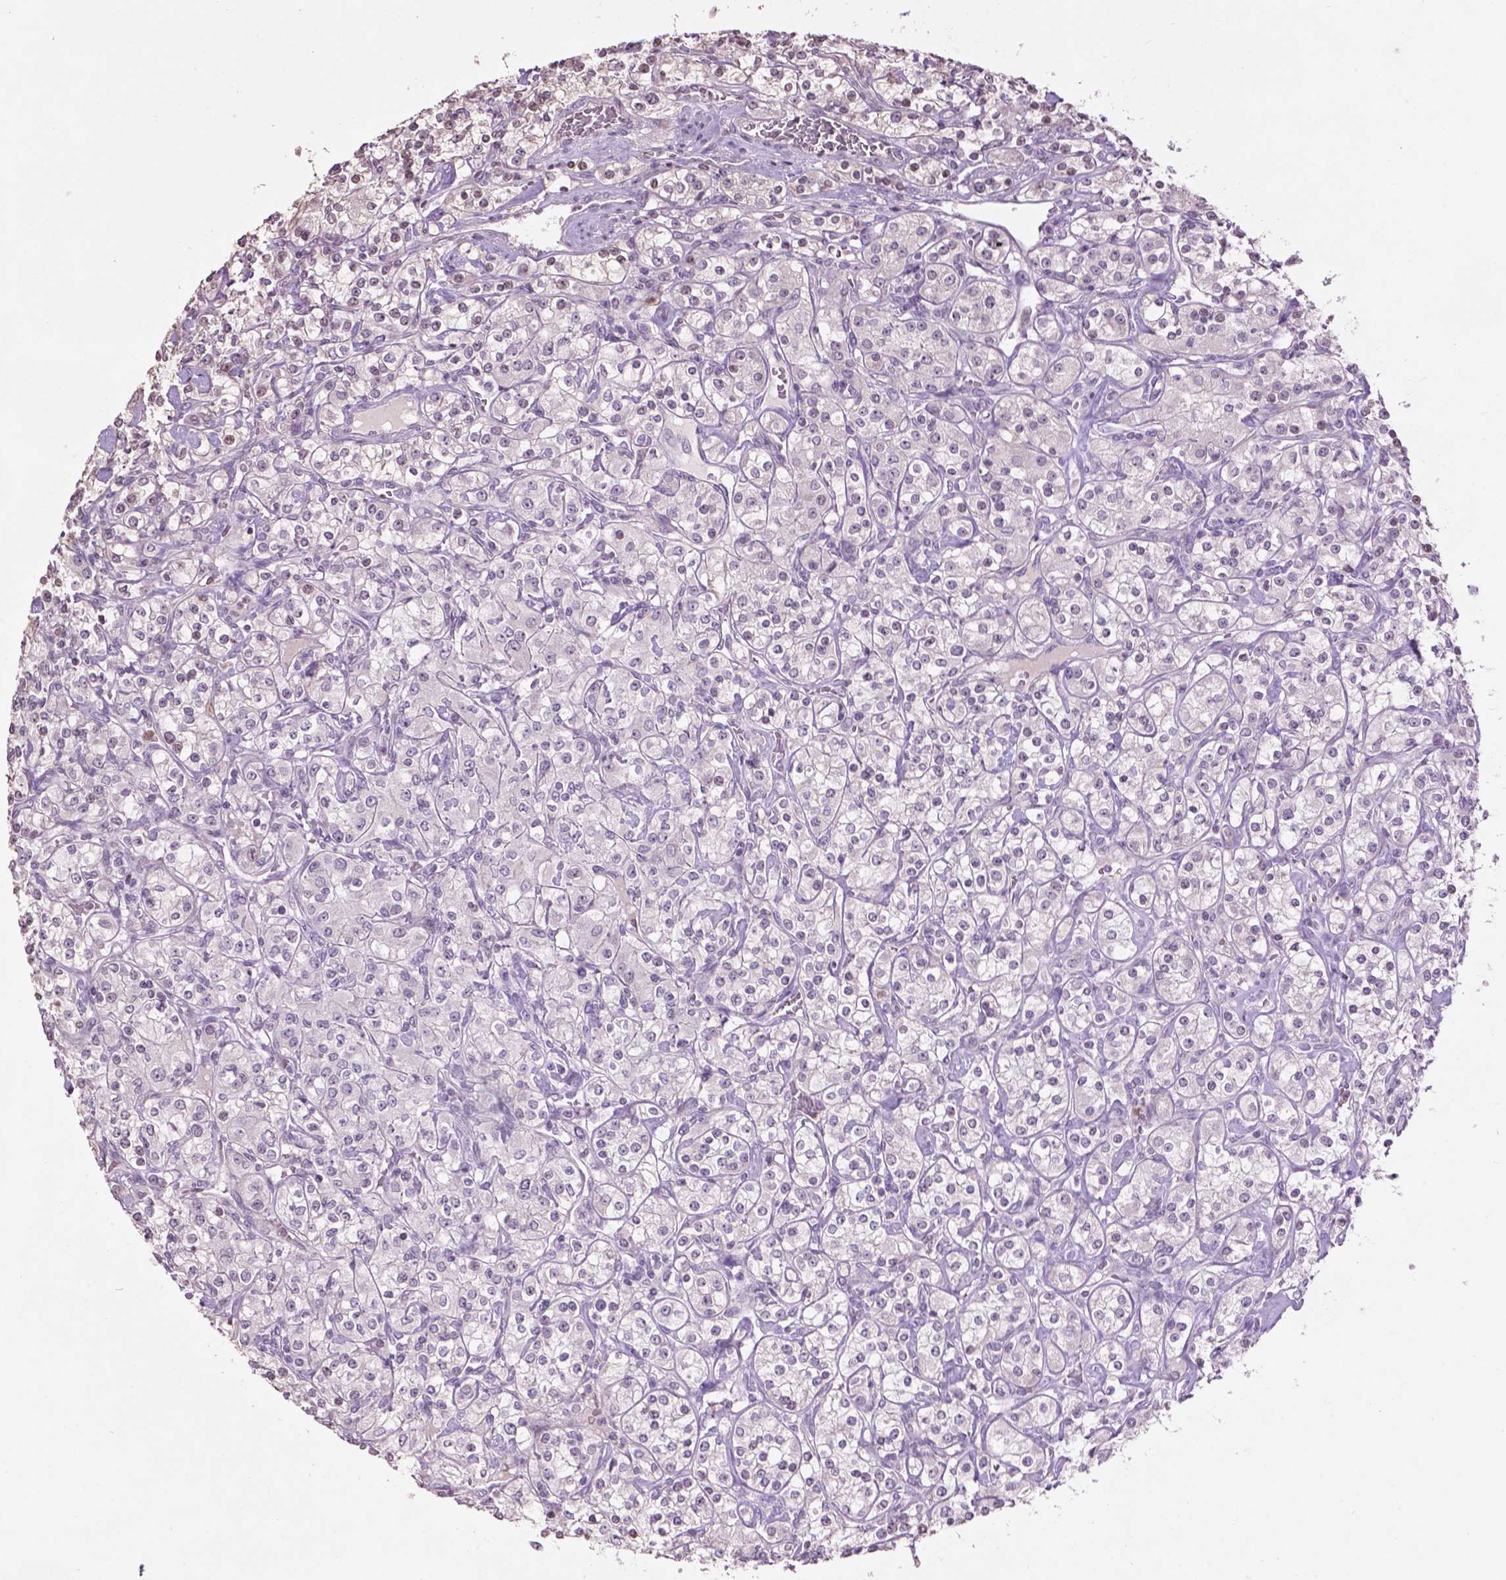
{"staining": {"intensity": "negative", "quantity": "none", "location": "none"}, "tissue": "renal cancer", "cell_type": "Tumor cells", "image_type": "cancer", "snomed": [{"axis": "morphology", "description": "Adenocarcinoma, NOS"}, {"axis": "topography", "description": "Kidney"}], "caption": "Immunohistochemistry histopathology image of neoplastic tissue: renal cancer (adenocarcinoma) stained with DAB (3,3'-diaminobenzidine) reveals no significant protein expression in tumor cells.", "gene": "NTNG2", "patient": {"sex": "male", "age": 77}}